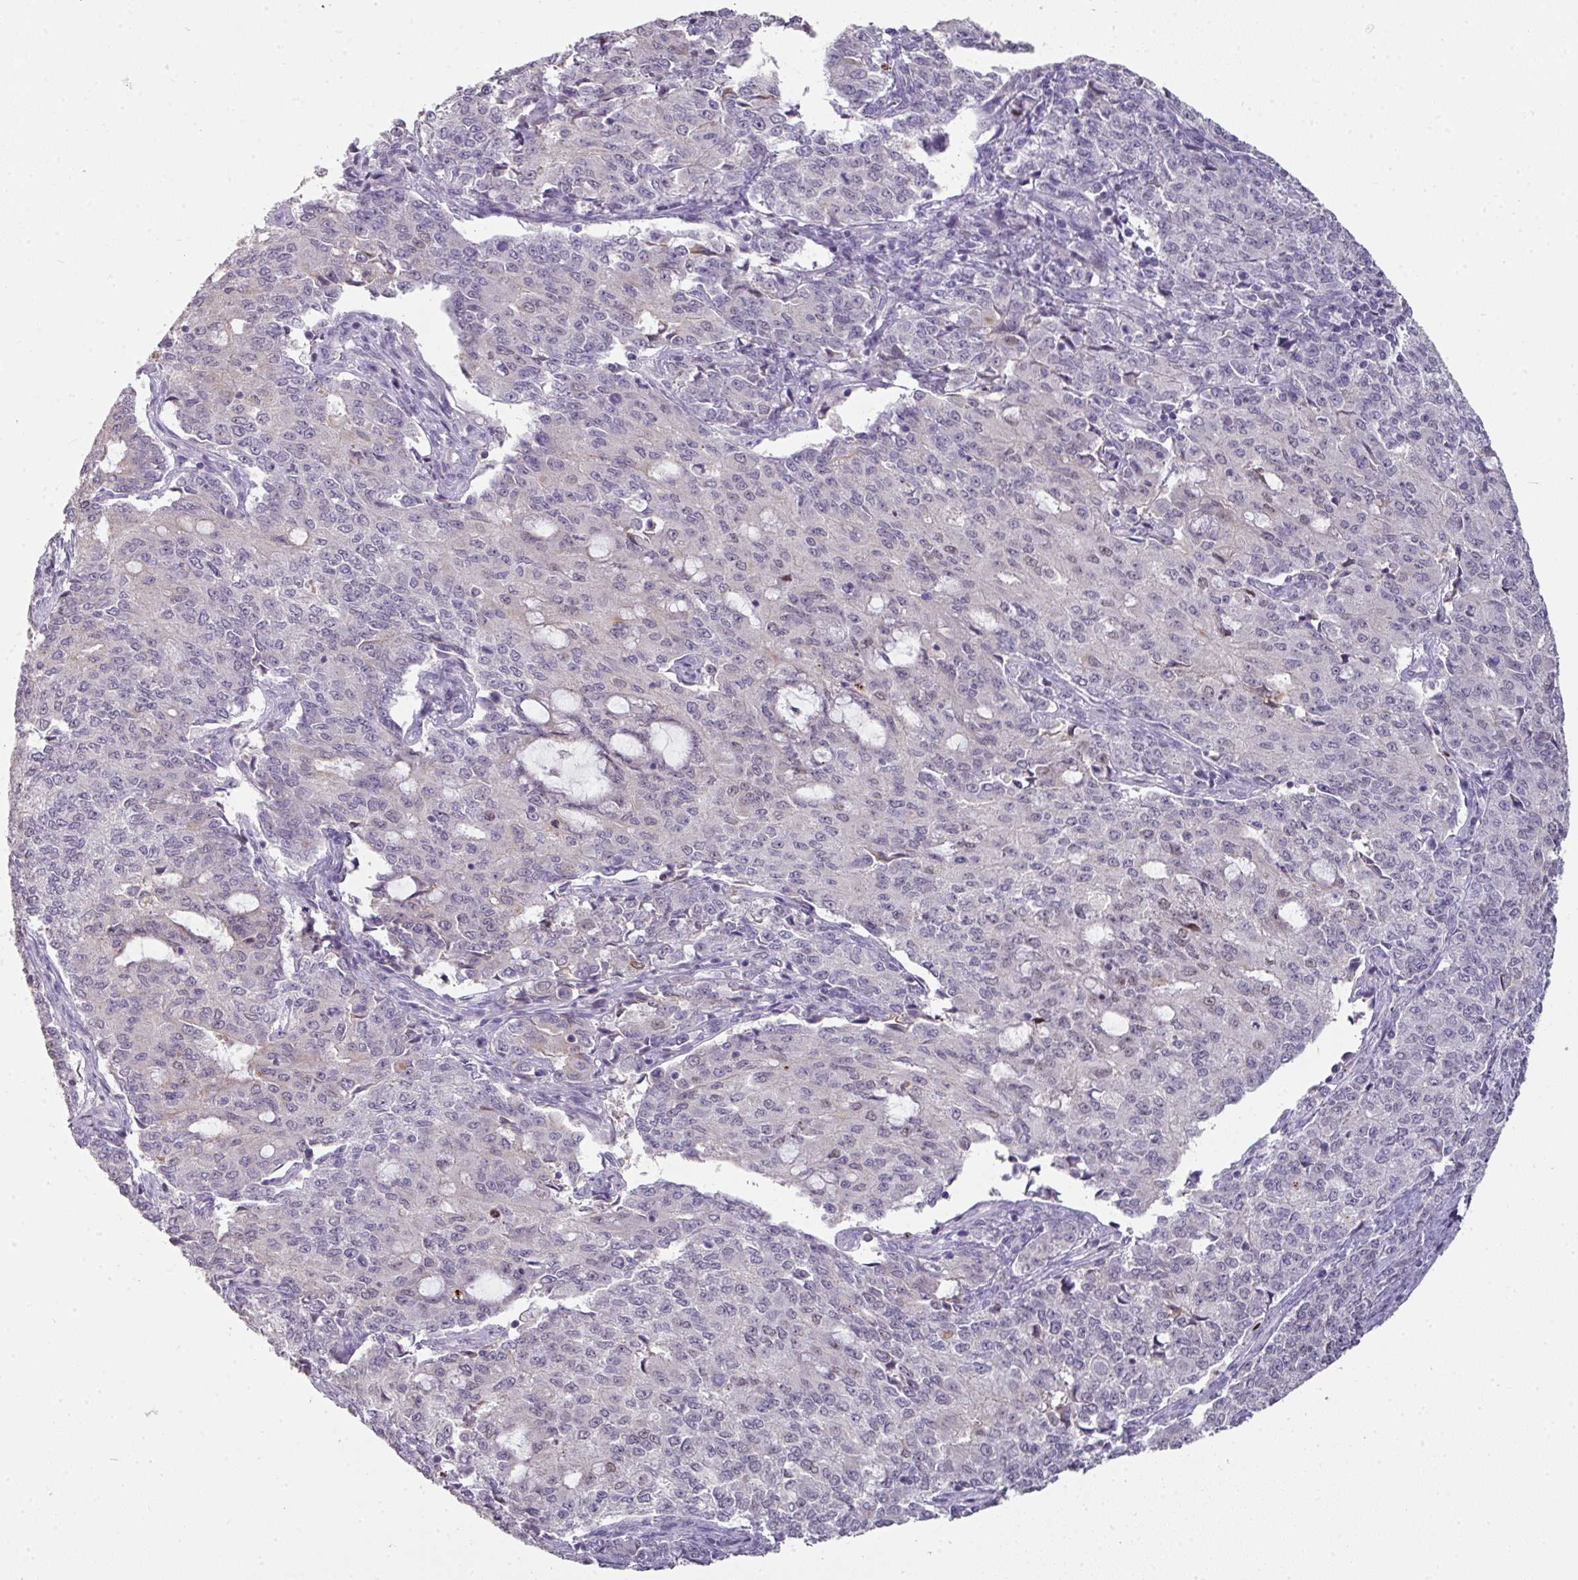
{"staining": {"intensity": "weak", "quantity": "<25%", "location": "cytoplasmic/membranous"}, "tissue": "endometrial cancer", "cell_type": "Tumor cells", "image_type": "cancer", "snomed": [{"axis": "morphology", "description": "Adenocarcinoma, NOS"}, {"axis": "topography", "description": "Endometrium"}], "caption": "The micrograph displays no staining of tumor cells in endometrial cancer (adenocarcinoma).", "gene": "GTF2H3", "patient": {"sex": "female", "age": 50}}